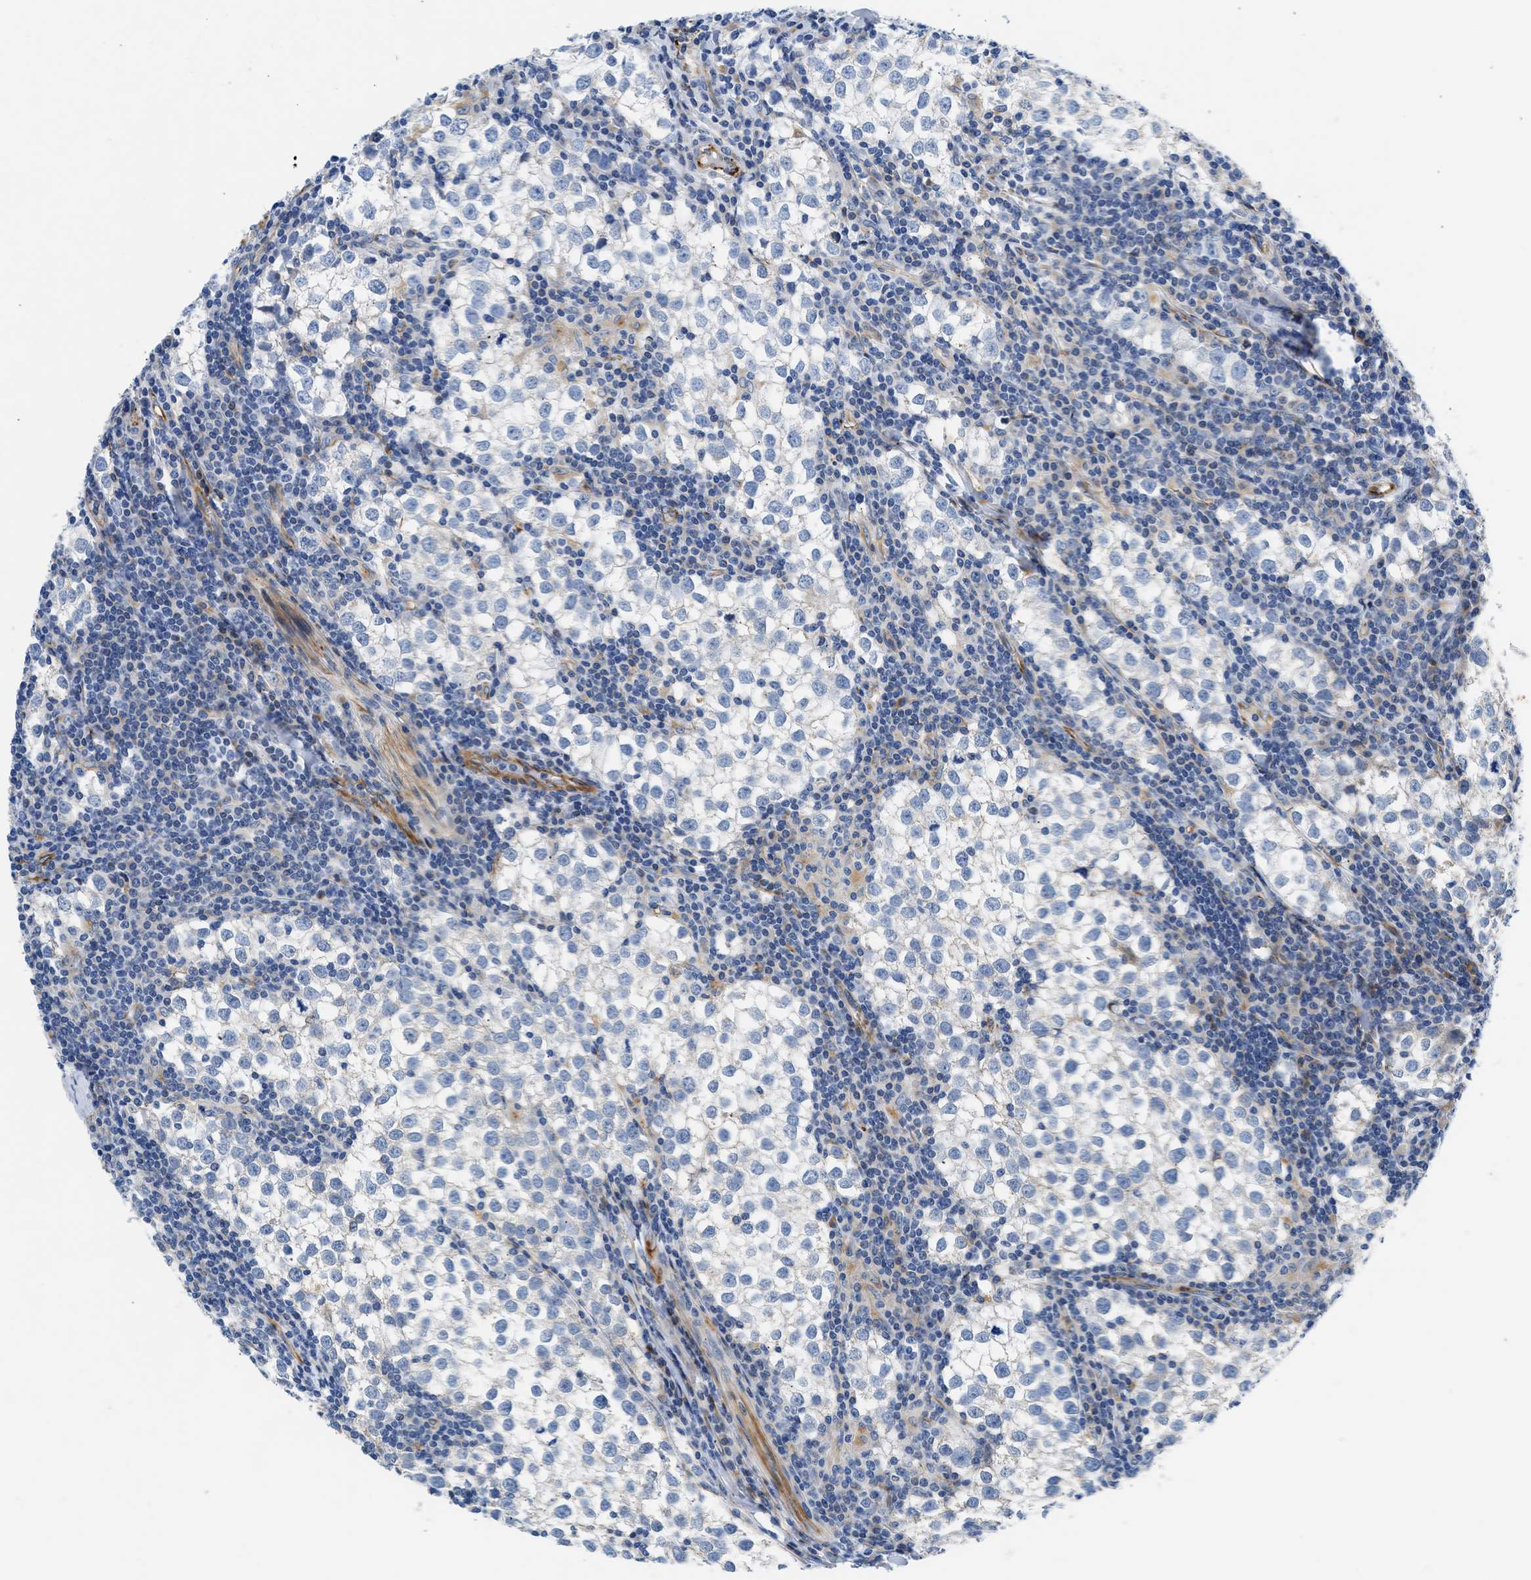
{"staining": {"intensity": "negative", "quantity": "none", "location": "none"}, "tissue": "testis cancer", "cell_type": "Tumor cells", "image_type": "cancer", "snomed": [{"axis": "morphology", "description": "Seminoma, NOS"}, {"axis": "morphology", "description": "Carcinoma, Embryonal, NOS"}, {"axis": "topography", "description": "Testis"}], "caption": "Tumor cells are negative for brown protein staining in testis cancer.", "gene": "ULK4", "patient": {"sex": "male", "age": 36}}